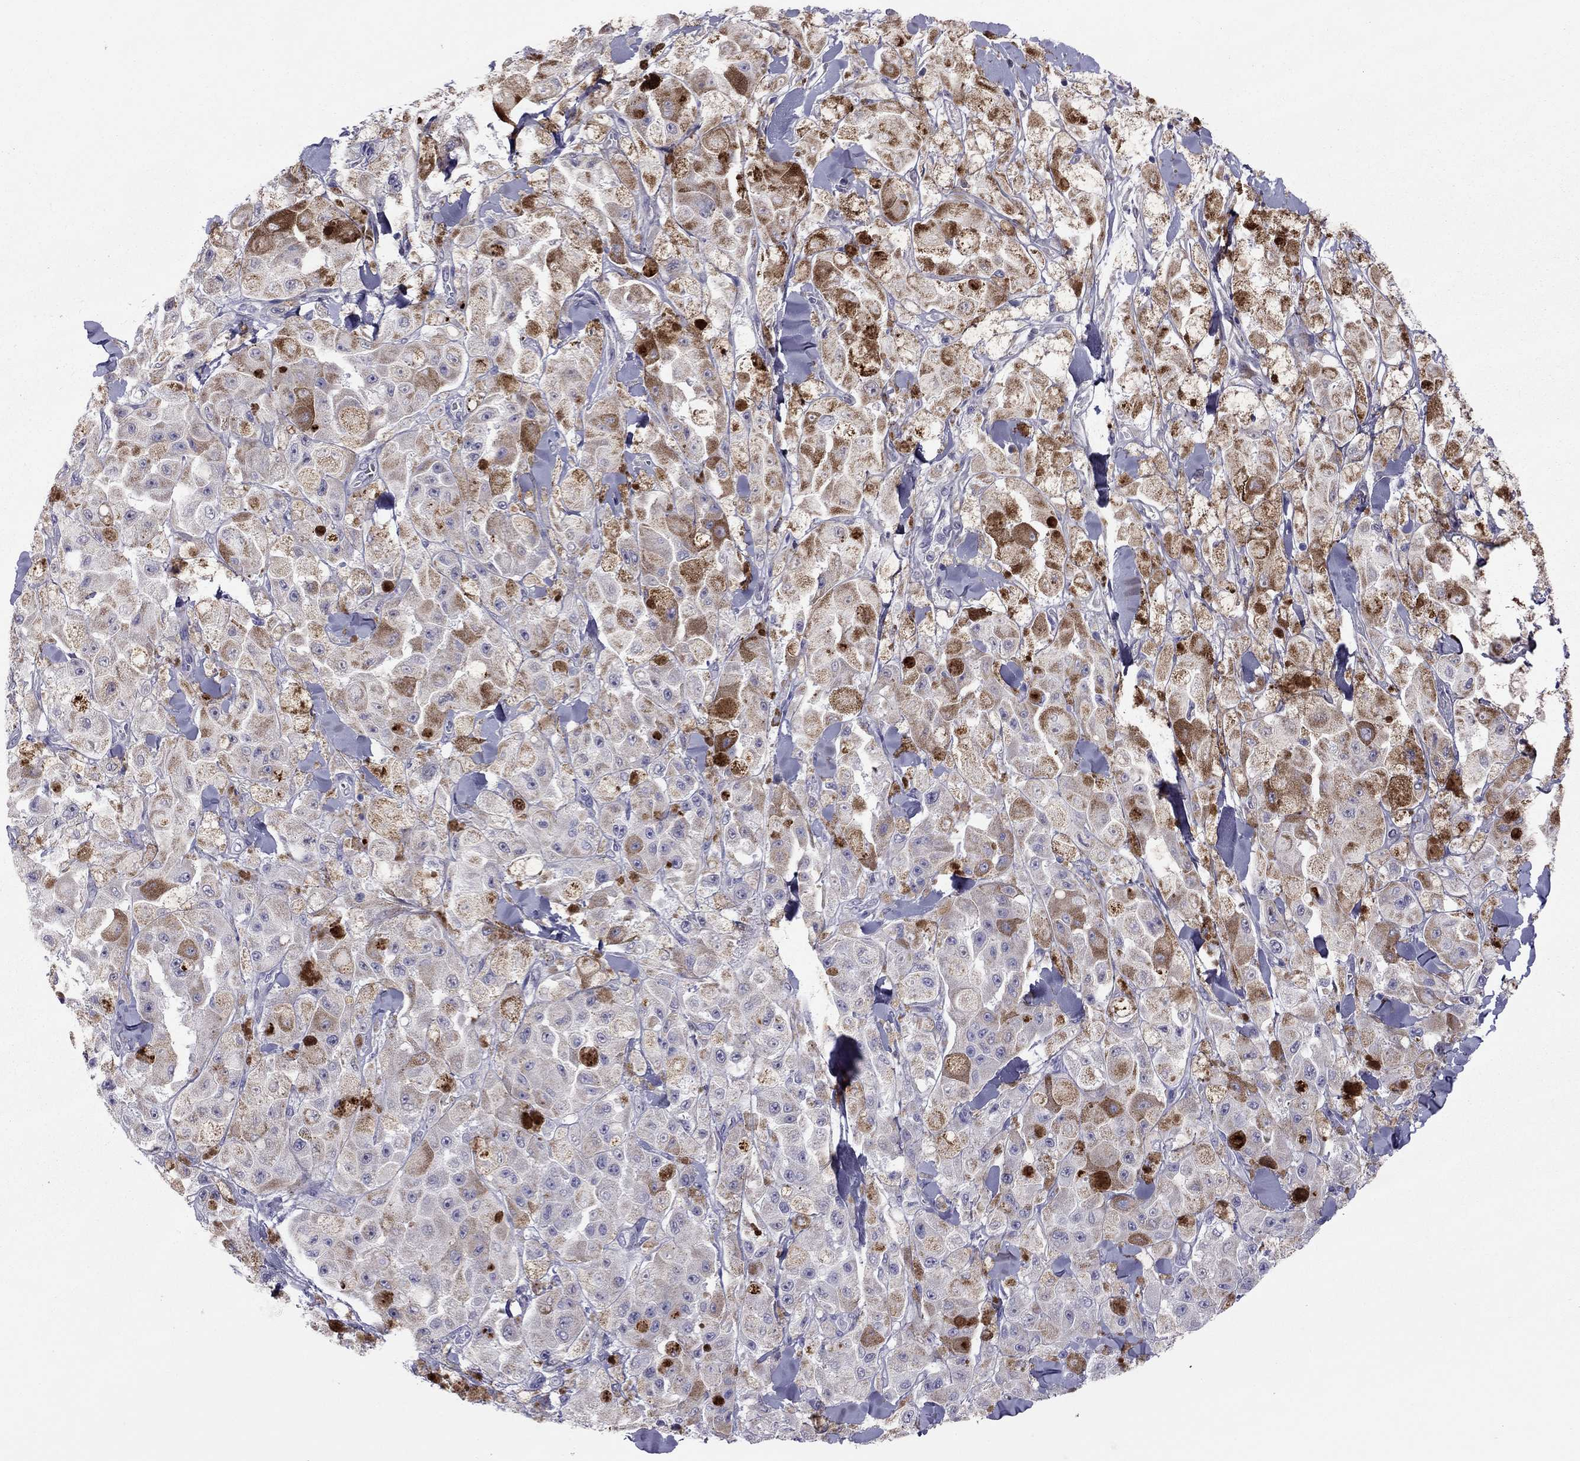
{"staining": {"intensity": "moderate", "quantity": "<25%", "location": "cytoplasmic/membranous"}, "tissue": "melanoma", "cell_type": "Tumor cells", "image_type": "cancer", "snomed": [{"axis": "morphology", "description": "Malignant melanoma, NOS"}, {"axis": "topography", "description": "Skin"}], "caption": "Protein expression analysis of human melanoma reveals moderate cytoplasmic/membranous staining in approximately <25% of tumor cells.", "gene": "COL9A1", "patient": {"sex": "female", "age": 58}}